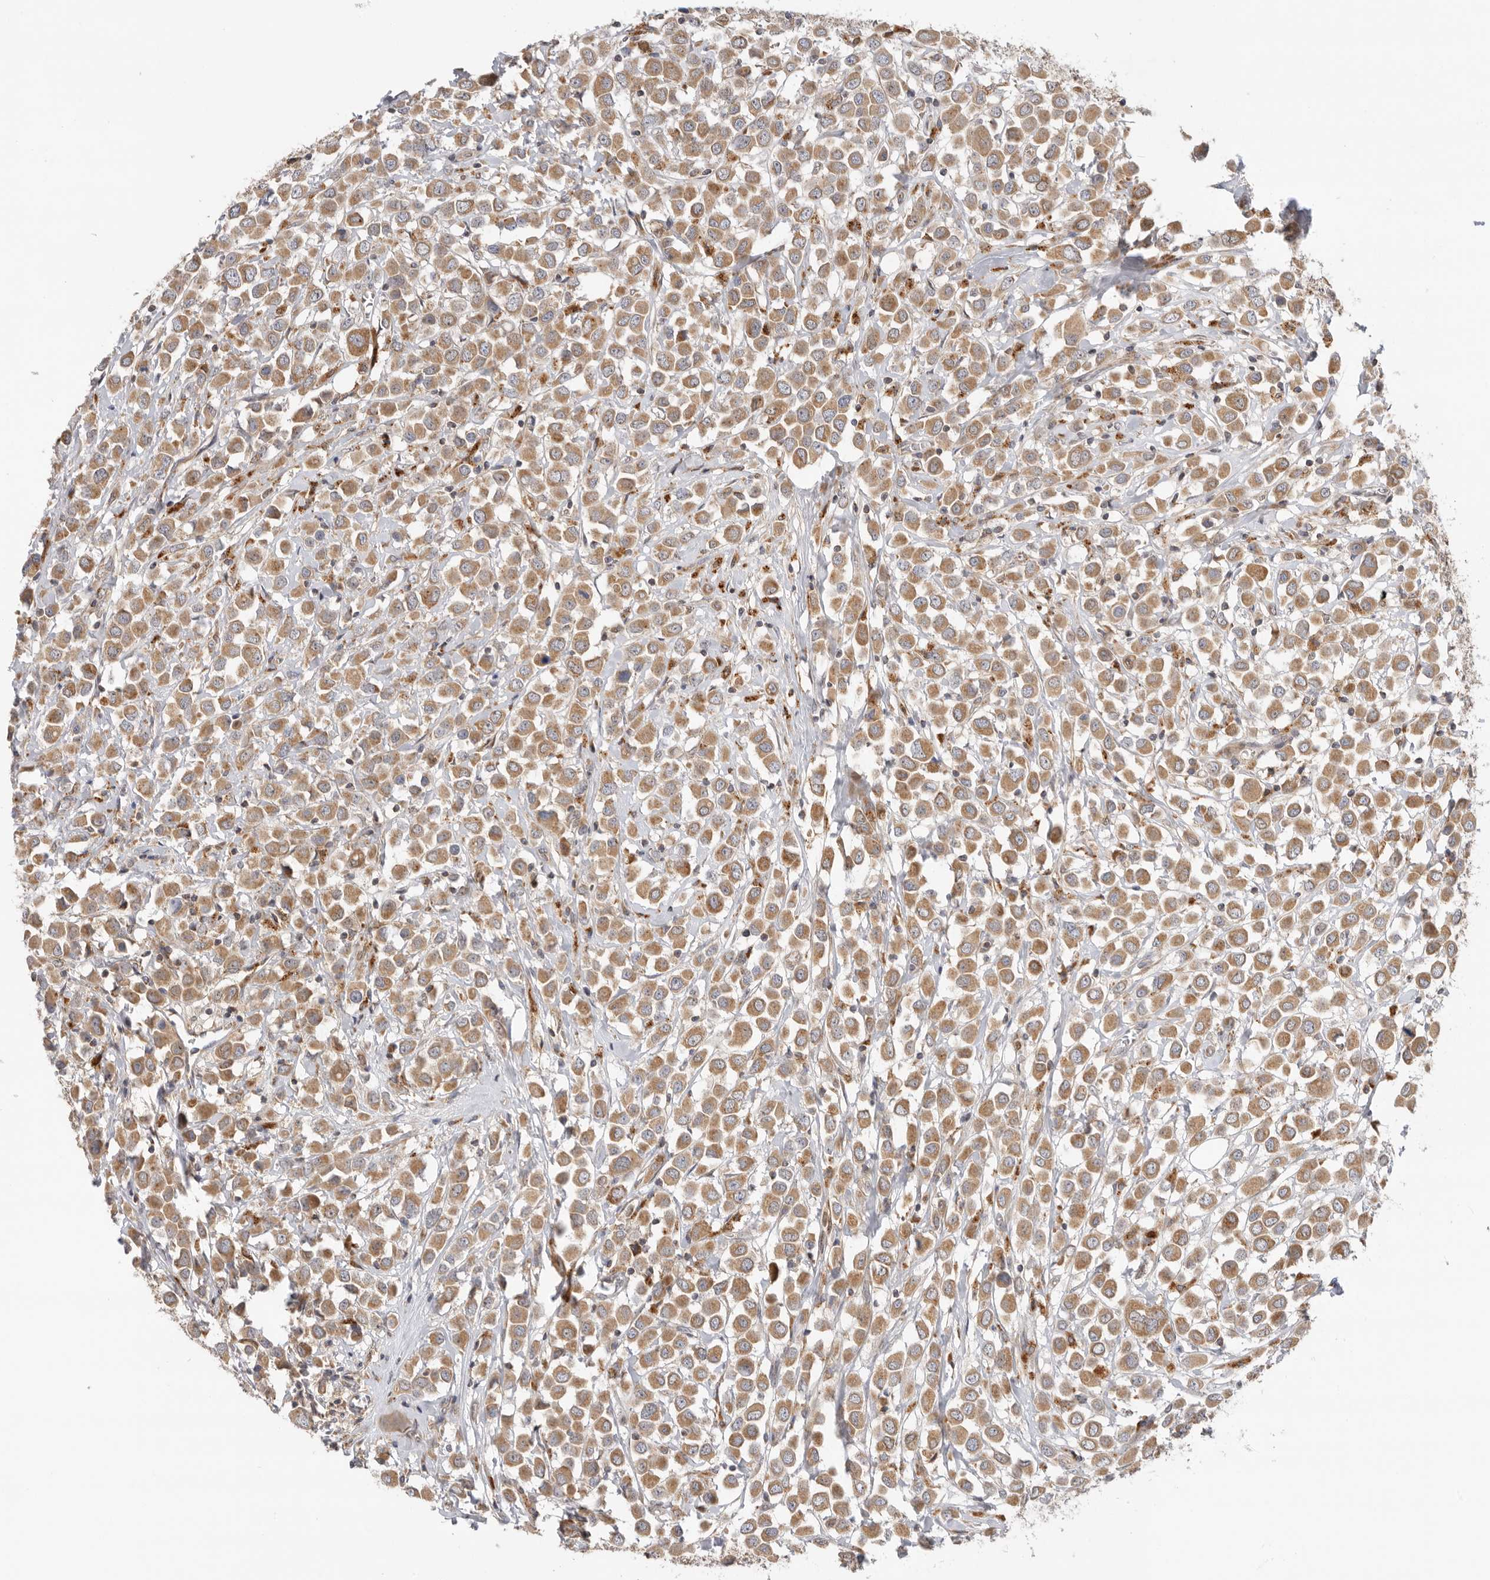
{"staining": {"intensity": "moderate", "quantity": ">75%", "location": "cytoplasmic/membranous"}, "tissue": "breast cancer", "cell_type": "Tumor cells", "image_type": "cancer", "snomed": [{"axis": "morphology", "description": "Duct carcinoma"}, {"axis": "topography", "description": "Breast"}], "caption": "Breast cancer (intraductal carcinoma) tissue shows moderate cytoplasmic/membranous expression in approximately >75% of tumor cells (DAB = brown stain, brightfield microscopy at high magnification).", "gene": "GNE", "patient": {"sex": "female", "age": 61}}